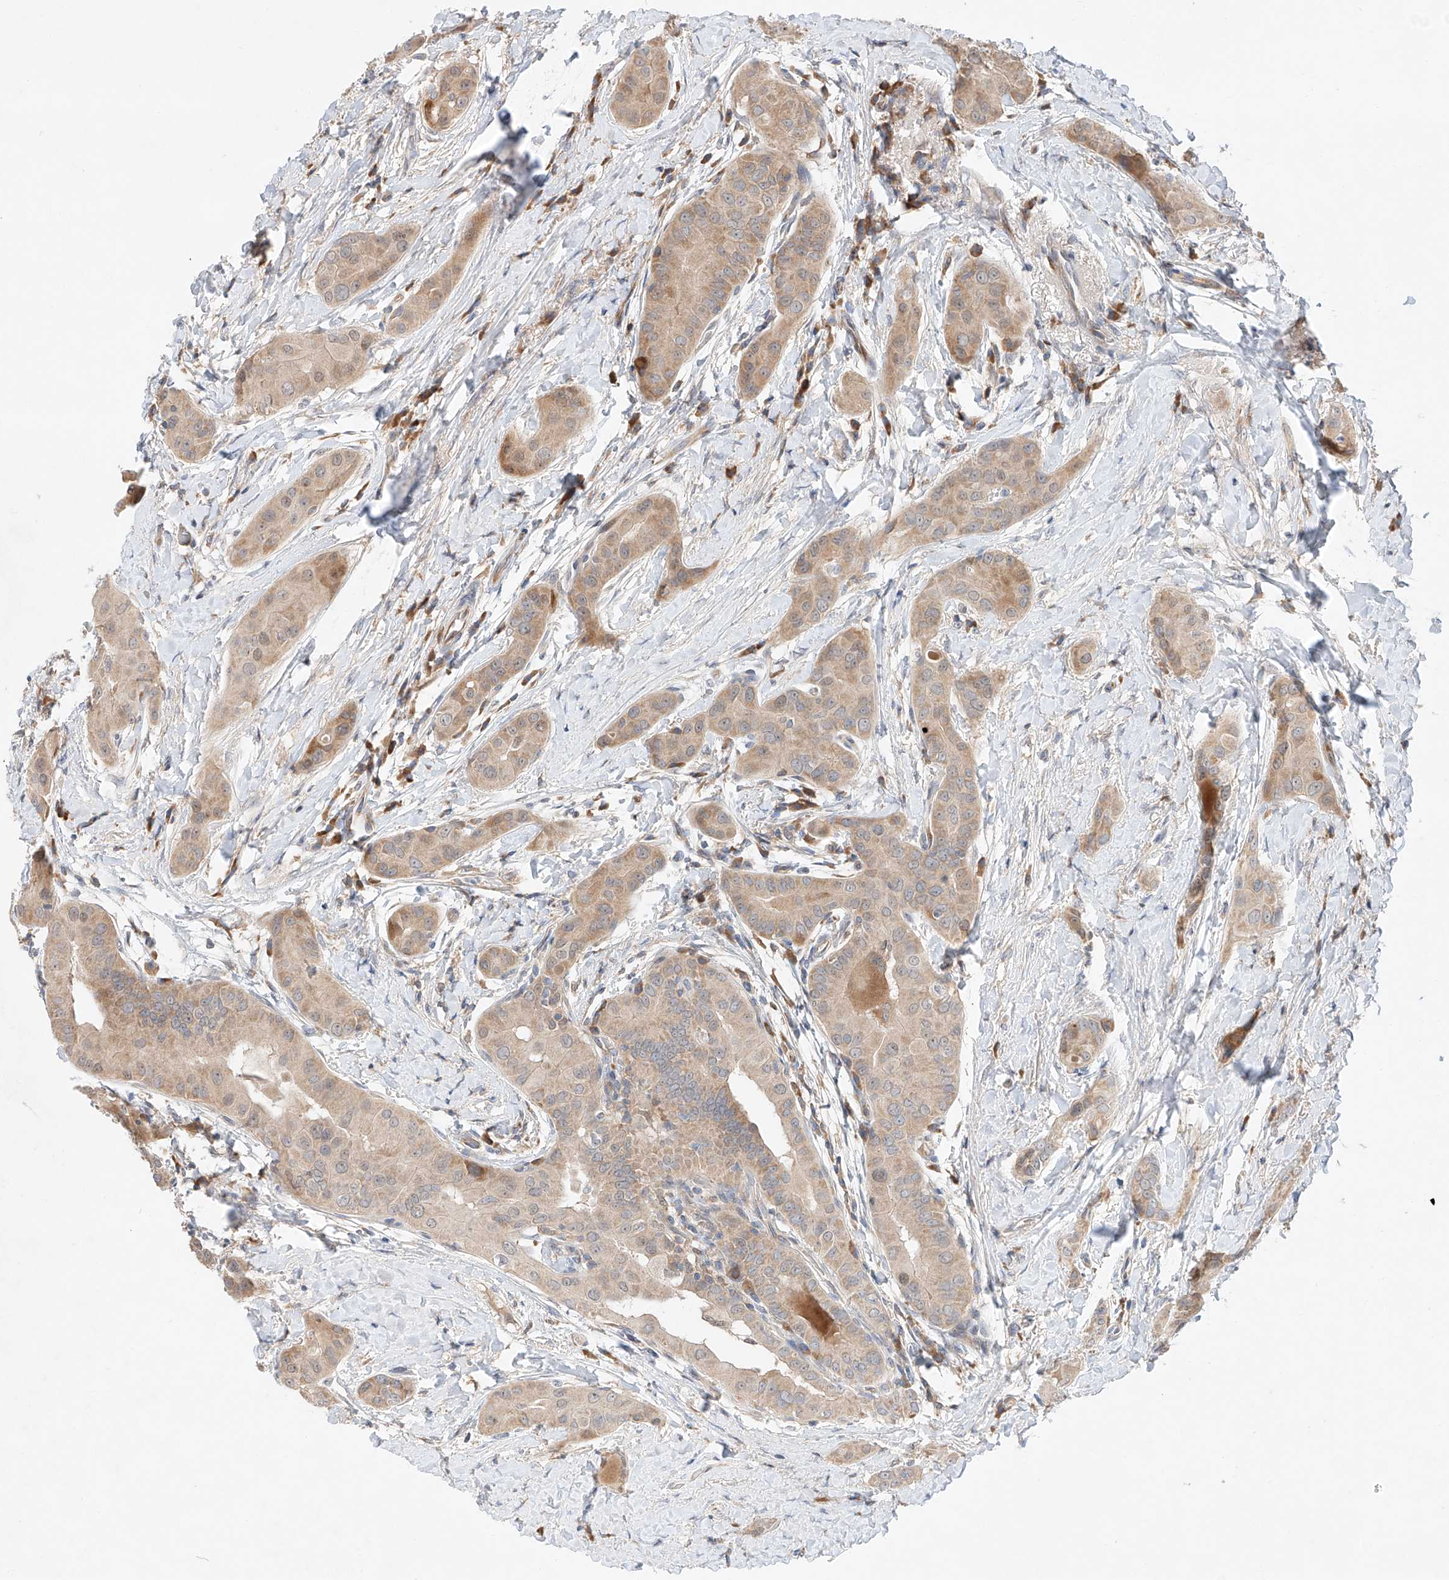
{"staining": {"intensity": "weak", "quantity": "25%-75%", "location": "cytoplasmic/membranous"}, "tissue": "thyroid cancer", "cell_type": "Tumor cells", "image_type": "cancer", "snomed": [{"axis": "morphology", "description": "Papillary adenocarcinoma, NOS"}, {"axis": "topography", "description": "Thyroid gland"}], "caption": "Human thyroid cancer stained with a protein marker shows weak staining in tumor cells.", "gene": "RUSC1", "patient": {"sex": "male", "age": 33}}